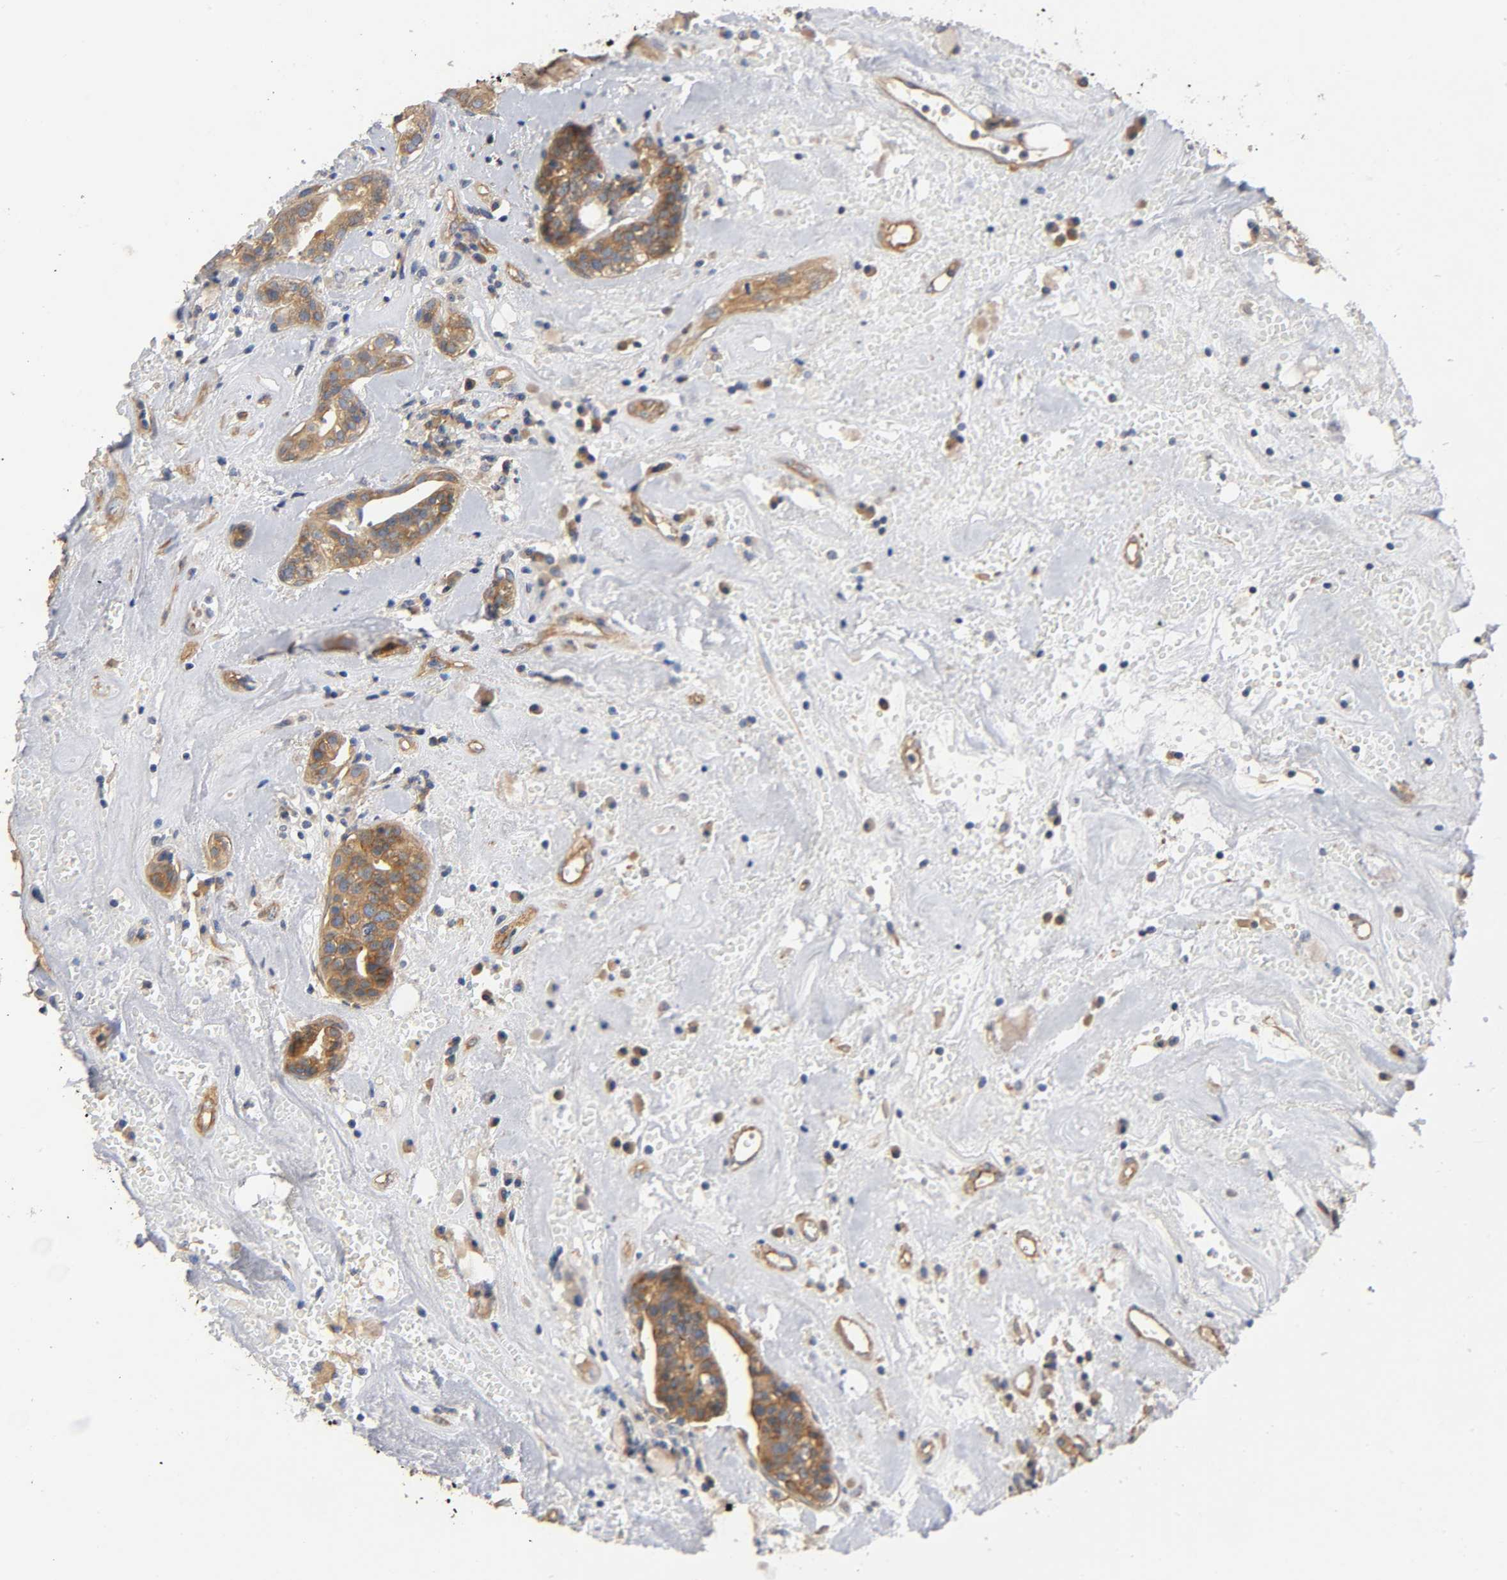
{"staining": {"intensity": "moderate", "quantity": ">75%", "location": "cytoplasmic/membranous"}, "tissue": "head and neck cancer", "cell_type": "Tumor cells", "image_type": "cancer", "snomed": [{"axis": "morphology", "description": "Adenocarcinoma, NOS"}, {"axis": "topography", "description": "Salivary gland"}, {"axis": "topography", "description": "Head-Neck"}], "caption": "High-power microscopy captured an IHC photomicrograph of head and neck cancer (adenocarcinoma), revealing moderate cytoplasmic/membranous staining in about >75% of tumor cells.", "gene": "MARS1", "patient": {"sex": "female", "age": 65}}